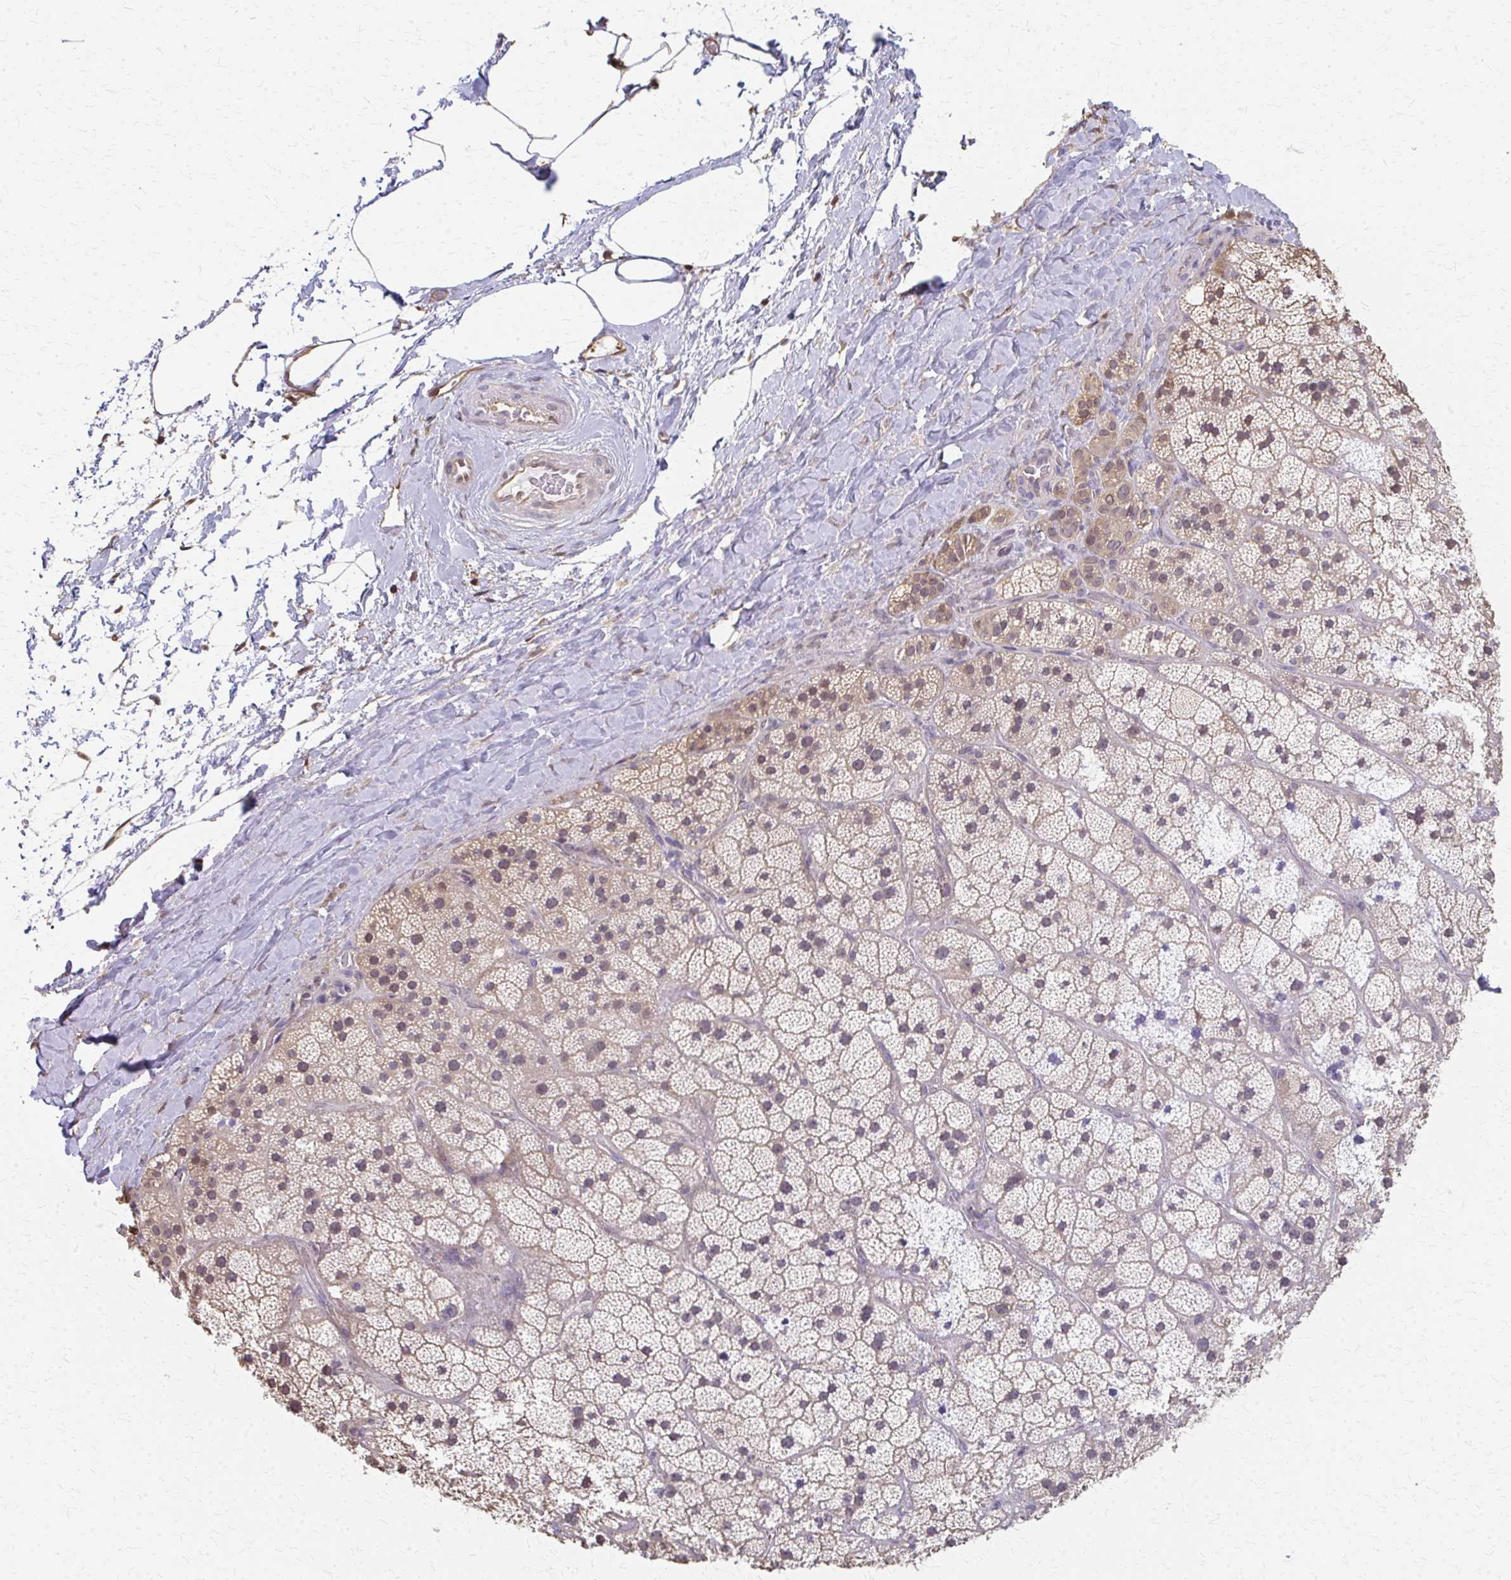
{"staining": {"intensity": "weak", "quantity": "25%-75%", "location": "cytoplasmic/membranous,nuclear"}, "tissue": "adrenal gland", "cell_type": "Glandular cells", "image_type": "normal", "snomed": [{"axis": "morphology", "description": "Normal tissue, NOS"}, {"axis": "topography", "description": "Adrenal gland"}], "caption": "IHC of benign human adrenal gland displays low levels of weak cytoplasmic/membranous,nuclear expression in about 25%-75% of glandular cells.", "gene": "RABGAP1L", "patient": {"sex": "male", "age": 57}}